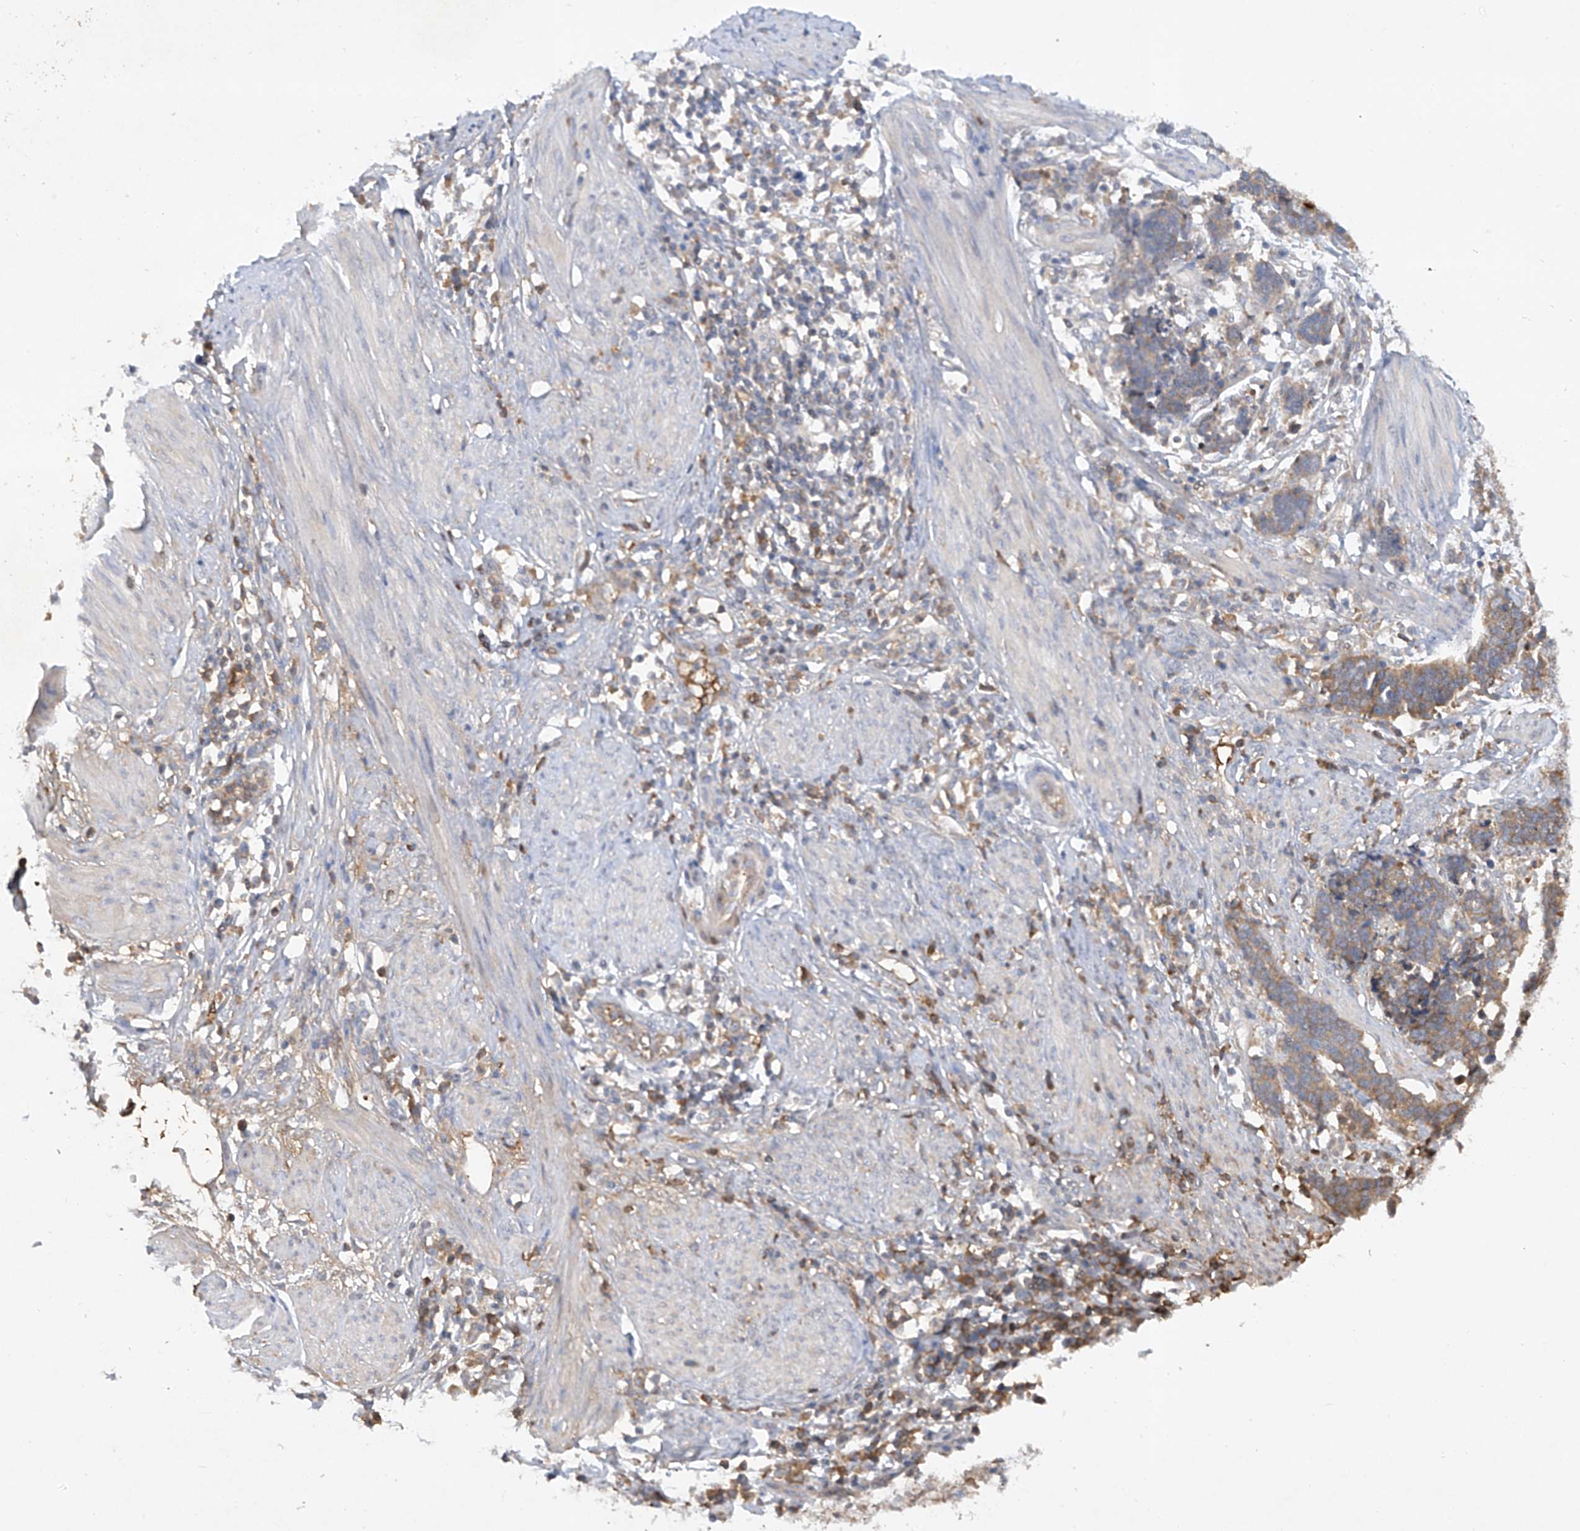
{"staining": {"intensity": "negative", "quantity": "none", "location": "none"}, "tissue": "cervical cancer", "cell_type": "Tumor cells", "image_type": "cancer", "snomed": [{"axis": "morphology", "description": "Squamous cell carcinoma, NOS"}, {"axis": "topography", "description": "Cervix"}], "caption": "IHC photomicrograph of human cervical cancer stained for a protein (brown), which displays no positivity in tumor cells.", "gene": "HAS3", "patient": {"sex": "female", "age": 35}}